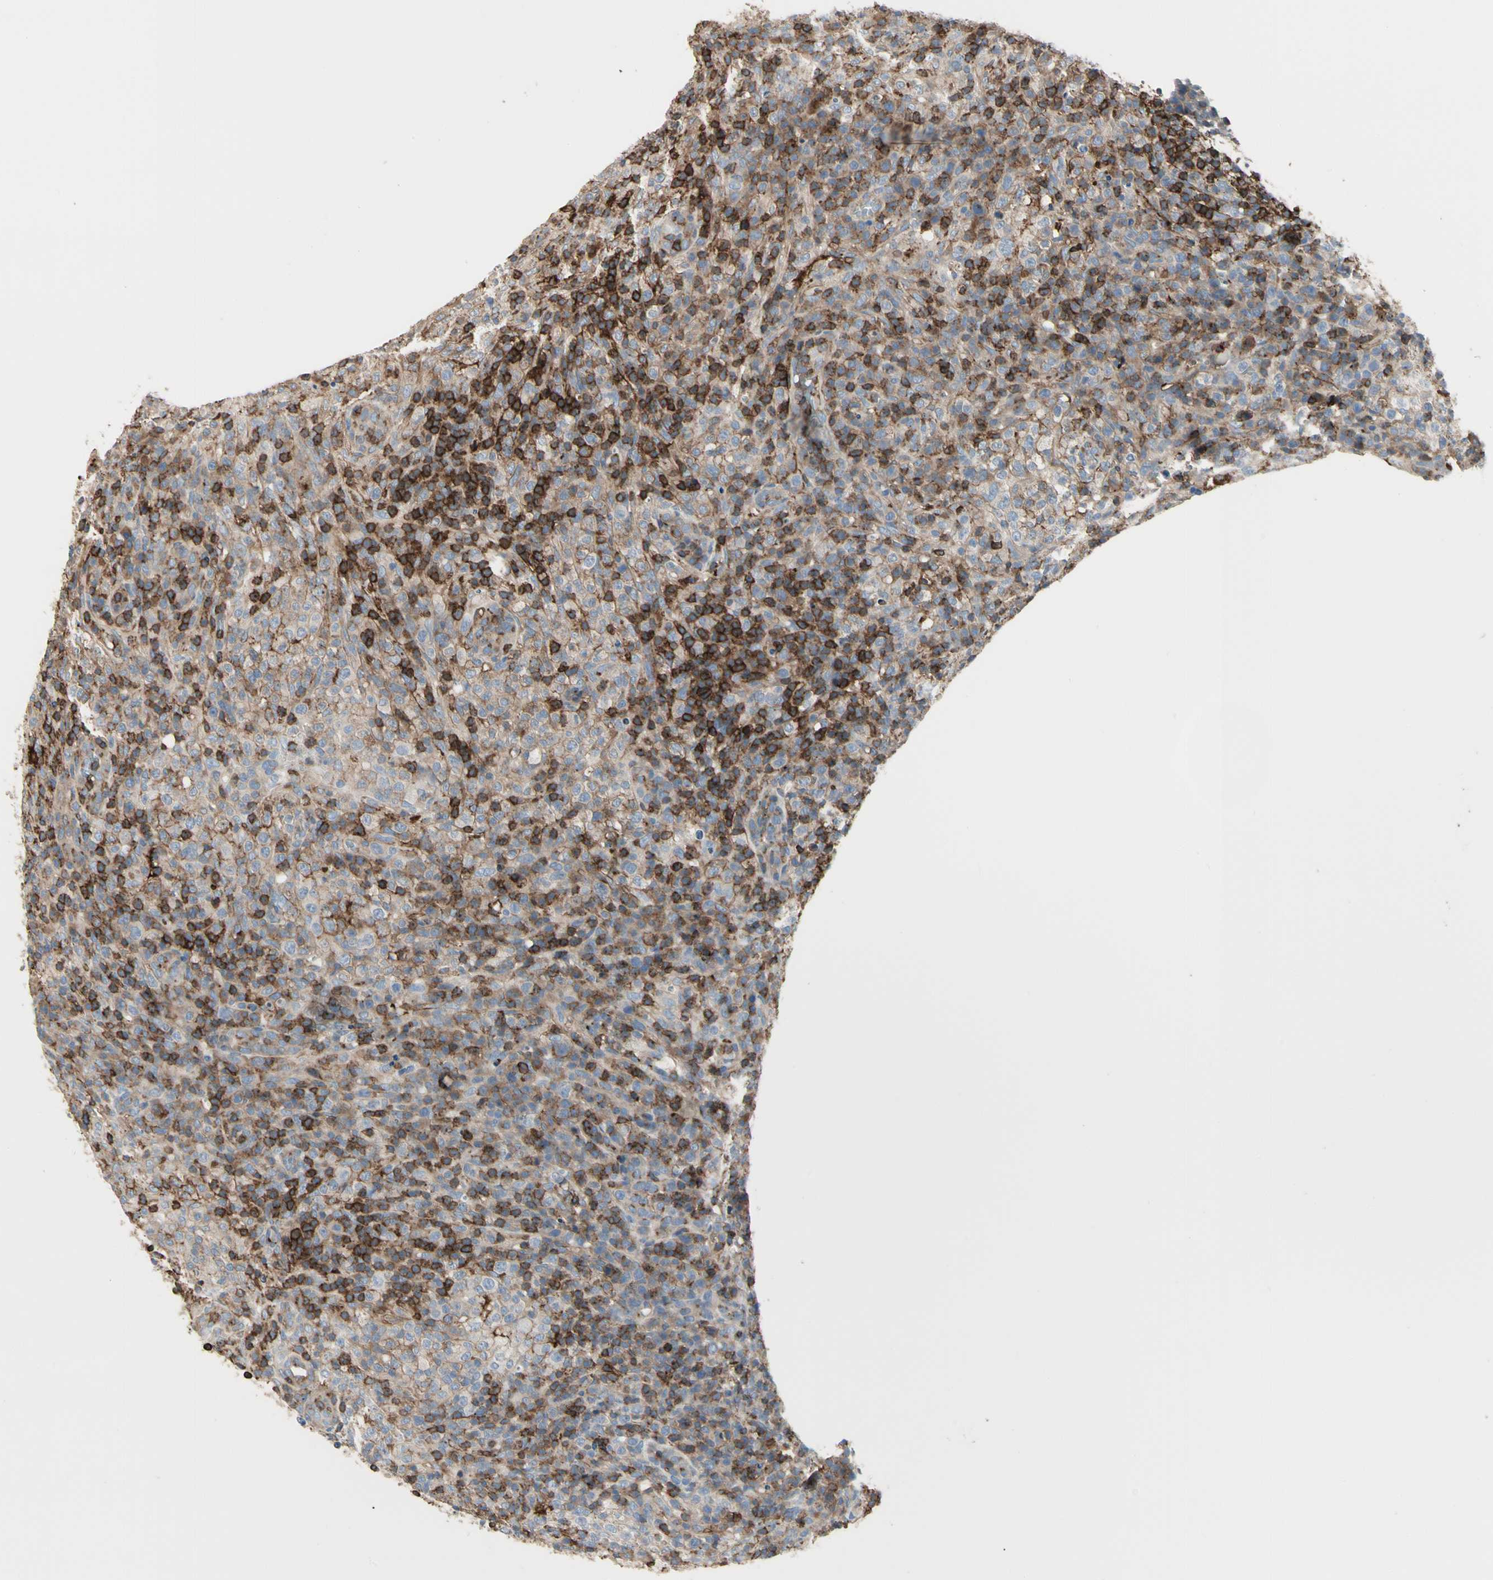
{"staining": {"intensity": "weak", "quantity": ">75%", "location": "cytoplasmic/membranous"}, "tissue": "lymphoma", "cell_type": "Tumor cells", "image_type": "cancer", "snomed": [{"axis": "morphology", "description": "Malignant lymphoma, non-Hodgkin's type, High grade"}, {"axis": "topography", "description": "Lymph node"}], "caption": "Lymphoma stained with immunohistochemistry exhibits weak cytoplasmic/membranous staining in approximately >75% of tumor cells.", "gene": "CLEC2B", "patient": {"sex": "female", "age": 76}}